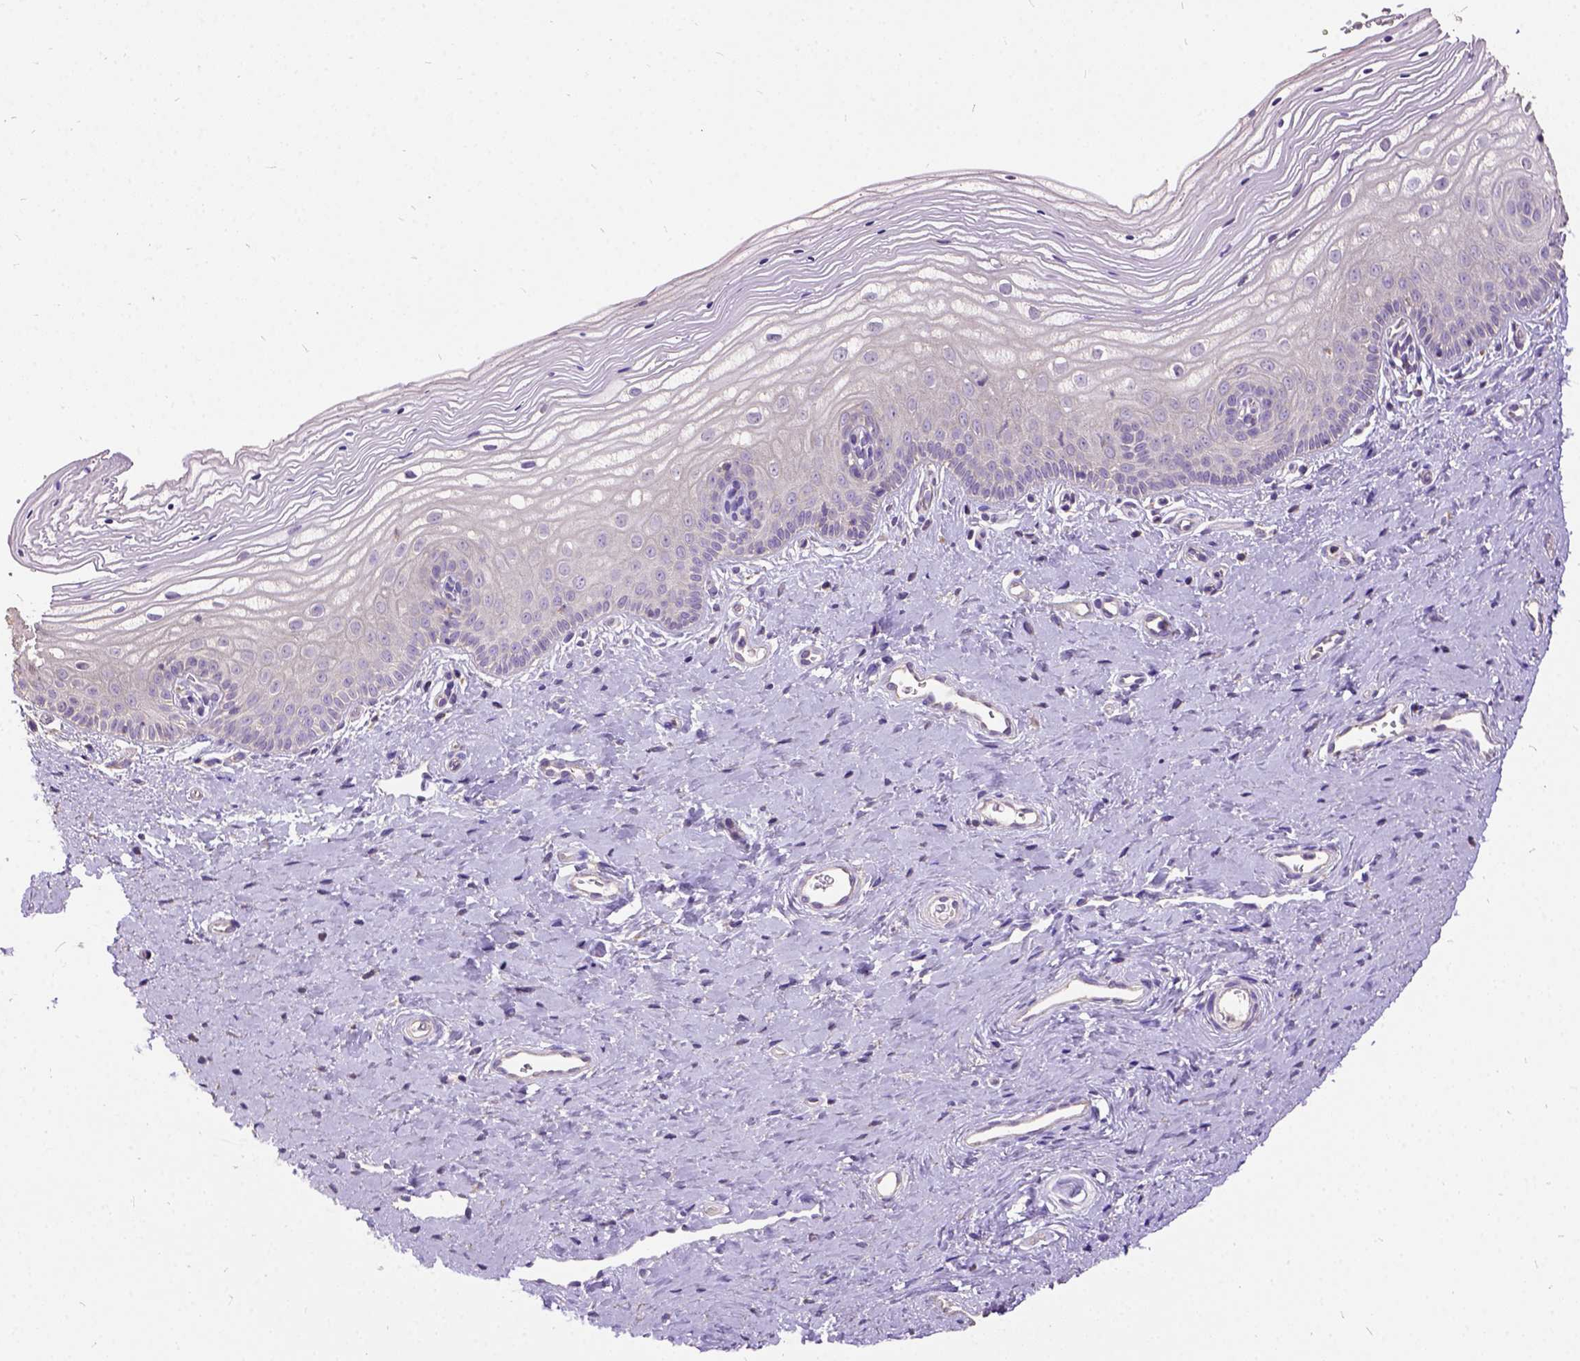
{"staining": {"intensity": "negative", "quantity": "none", "location": "none"}, "tissue": "vagina", "cell_type": "Squamous epithelial cells", "image_type": "normal", "snomed": [{"axis": "morphology", "description": "Normal tissue, NOS"}, {"axis": "topography", "description": "Vagina"}], "caption": "Photomicrograph shows no protein staining in squamous epithelial cells of unremarkable vagina.", "gene": "DQX1", "patient": {"sex": "female", "age": 39}}